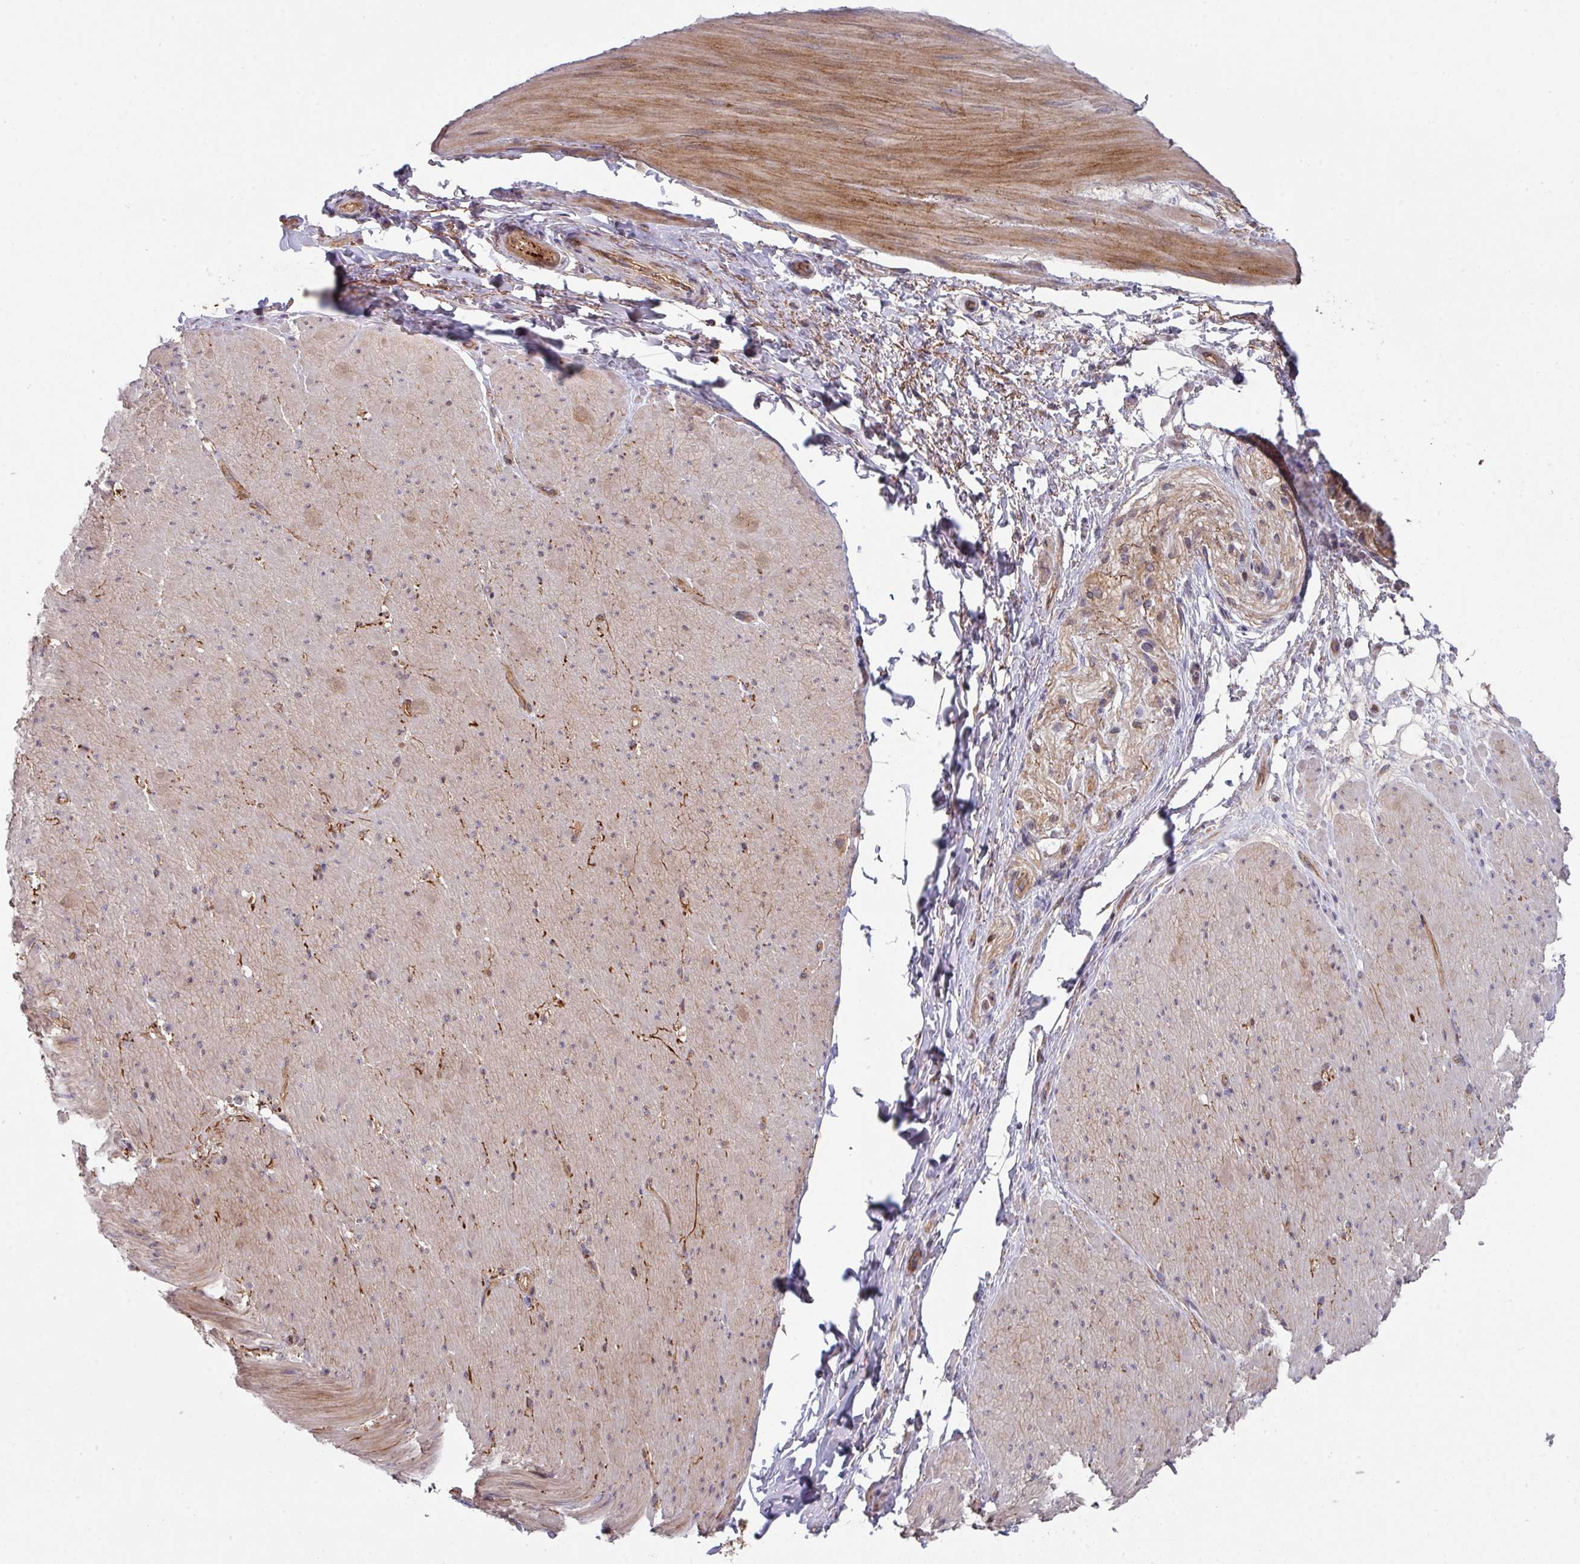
{"staining": {"intensity": "moderate", "quantity": ">75%", "location": "cytoplasmic/membranous"}, "tissue": "smooth muscle", "cell_type": "Smooth muscle cells", "image_type": "normal", "snomed": [{"axis": "morphology", "description": "Normal tissue, NOS"}, {"axis": "topography", "description": "Smooth muscle"}, {"axis": "topography", "description": "Rectum"}], "caption": "Smooth muscle cells reveal medium levels of moderate cytoplasmic/membranous expression in approximately >75% of cells in benign smooth muscle.", "gene": "DCAF12L1", "patient": {"sex": "male", "age": 53}}